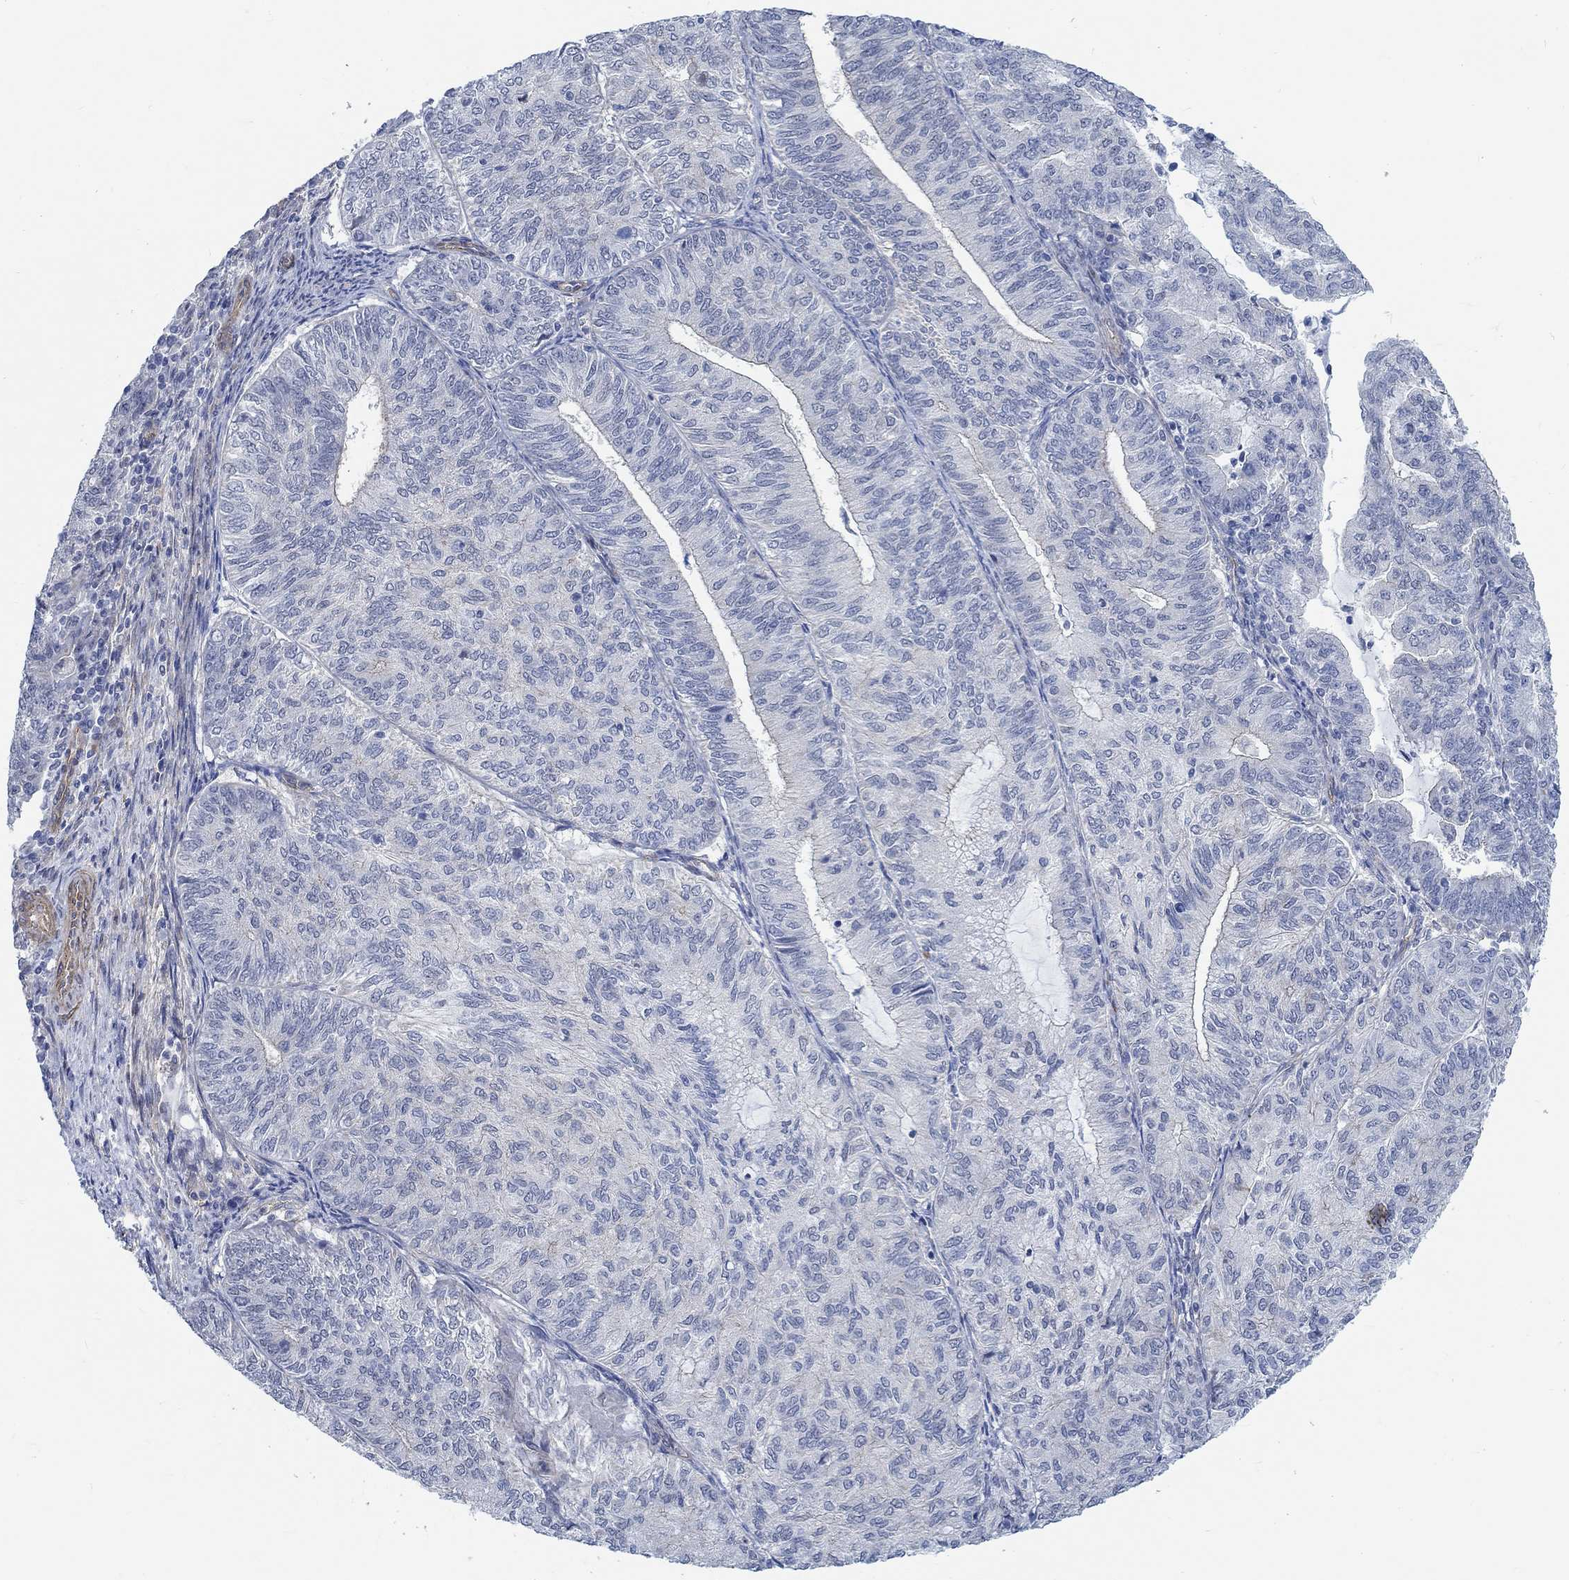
{"staining": {"intensity": "negative", "quantity": "none", "location": "none"}, "tissue": "endometrial cancer", "cell_type": "Tumor cells", "image_type": "cancer", "snomed": [{"axis": "morphology", "description": "Adenocarcinoma, NOS"}, {"axis": "topography", "description": "Endometrium"}], "caption": "This is an IHC image of endometrial cancer (adenocarcinoma). There is no positivity in tumor cells.", "gene": "KCNH8", "patient": {"sex": "female", "age": 82}}